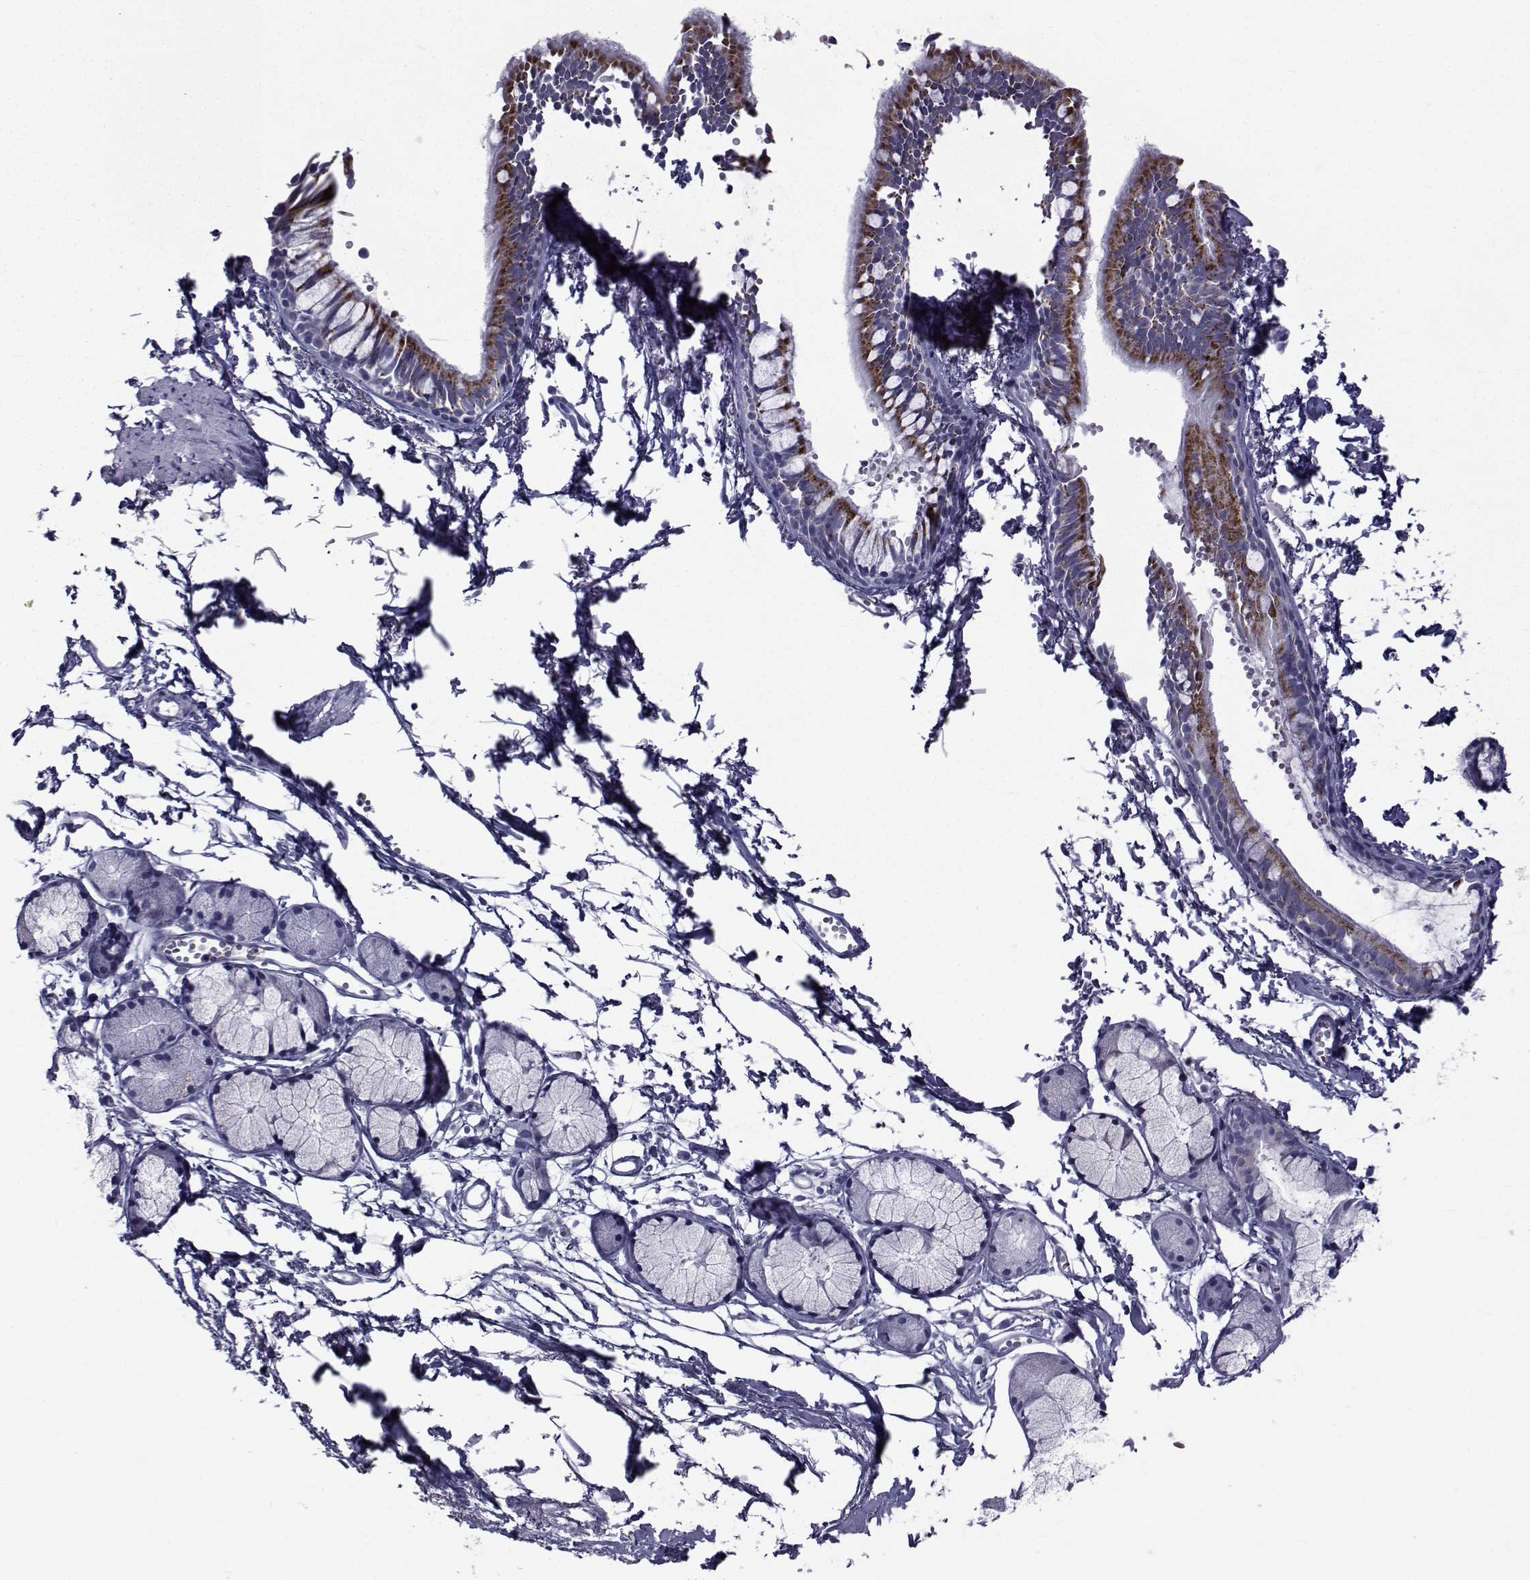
{"staining": {"intensity": "strong", "quantity": "25%-75%", "location": "cytoplasmic/membranous"}, "tissue": "bronchus", "cell_type": "Respiratory epithelial cells", "image_type": "normal", "snomed": [{"axis": "morphology", "description": "Normal tissue, NOS"}, {"axis": "topography", "description": "Bronchus"}], "caption": "Respiratory epithelial cells demonstrate strong cytoplasmic/membranous staining in about 25%-75% of cells in normal bronchus. (Stains: DAB (3,3'-diaminobenzidine) in brown, nuclei in blue, Microscopy: brightfield microscopy at high magnification).", "gene": "FDXR", "patient": {"sex": "female", "age": 59}}